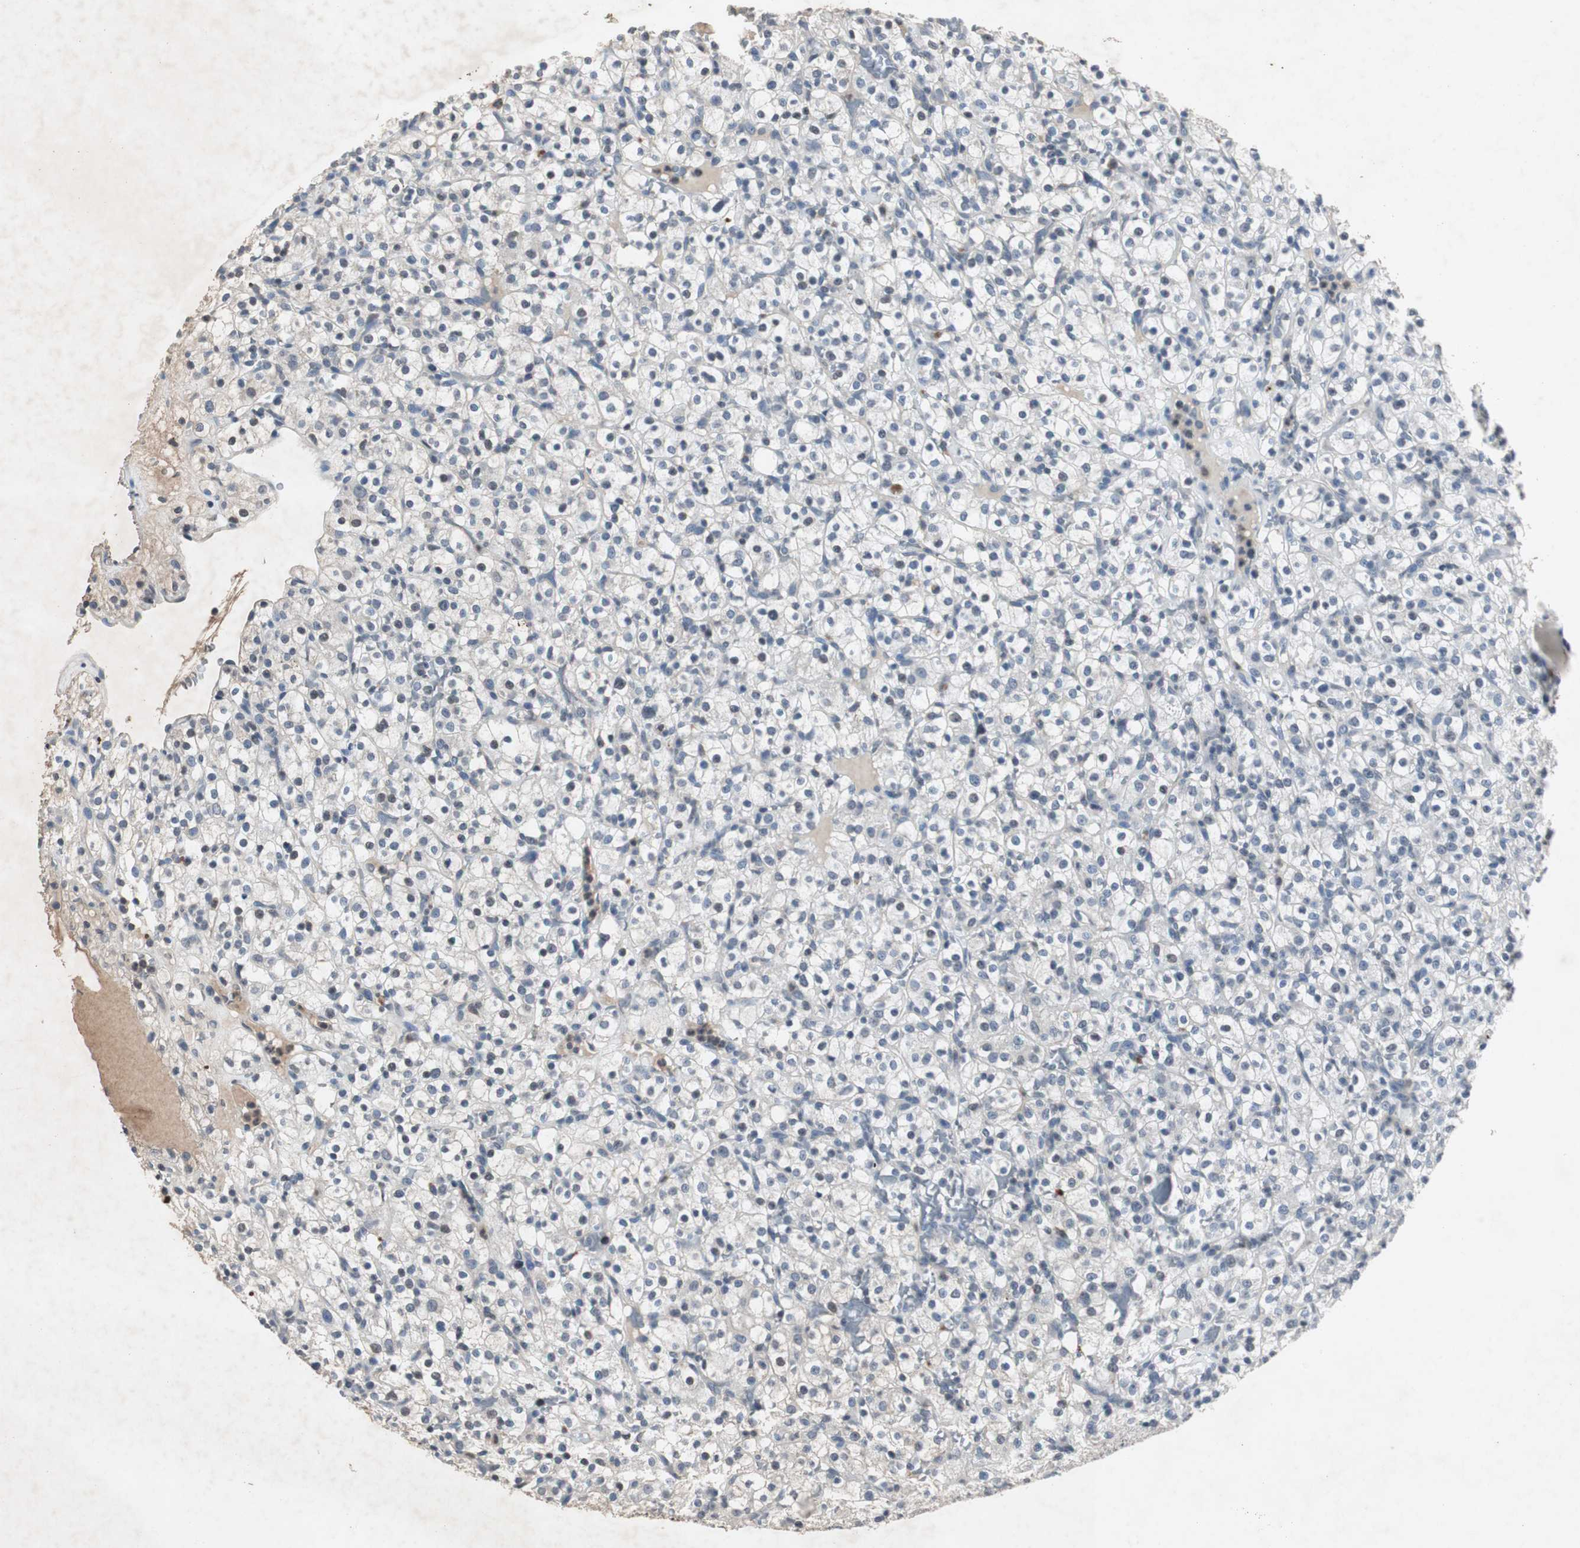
{"staining": {"intensity": "negative", "quantity": "none", "location": "none"}, "tissue": "renal cancer", "cell_type": "Tumor cells", "image_type": "cancer", "snomed": [{"axis": "morphology", "description": "Normal tissue, NOS"}, {"axis": "morphology", "description": "Adenocarcinoma, NOS"}, {"axis": "topography", "description": "Kidney"}], "caption": "DAB (3,3'-diaminobenzidine) immunohistochemical staining of renal cancer reveals no significant positivity in tumor cells.", "gene": "ADNP2", "patient": {"sex": "female", "age": 72}}